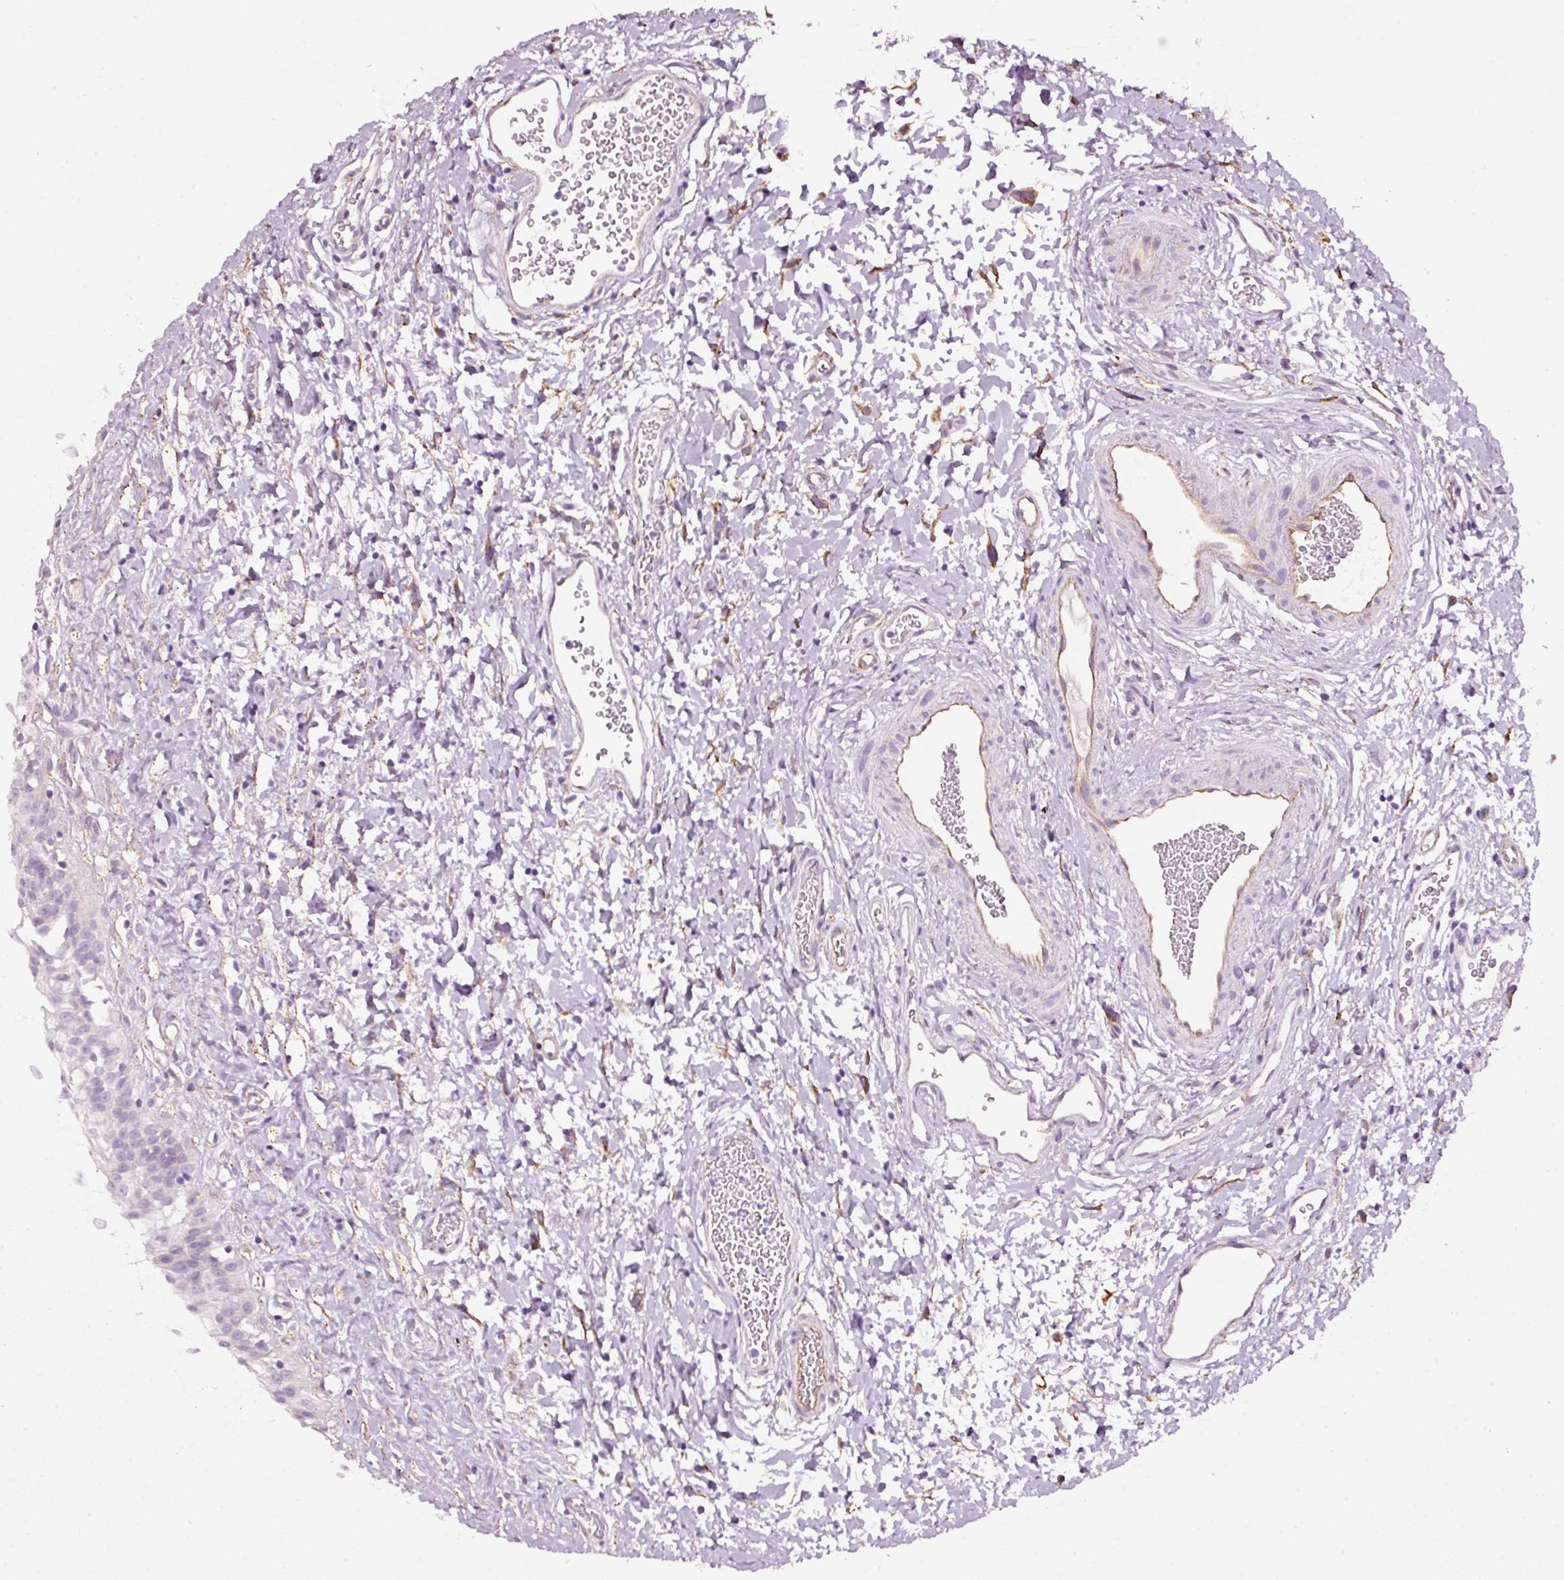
{"staining": {"intensity": "negative", "quantity": "none", "location": "none"}, "tissue": "urinary bladder", "cell_type": "Urothelial cells", "image_type": "normal", "snomed": [{"axis": "morphology", "description": "Normal tissue, NOS"}, {"axis": "topography", "description": "Urinary bladder"}], "caption": "Urinary bladder stained for a protein using IHC demonstrates no positivity urothelial cells.", "gene": "GCG", "patient": {"sex": "male", "age": 51}}